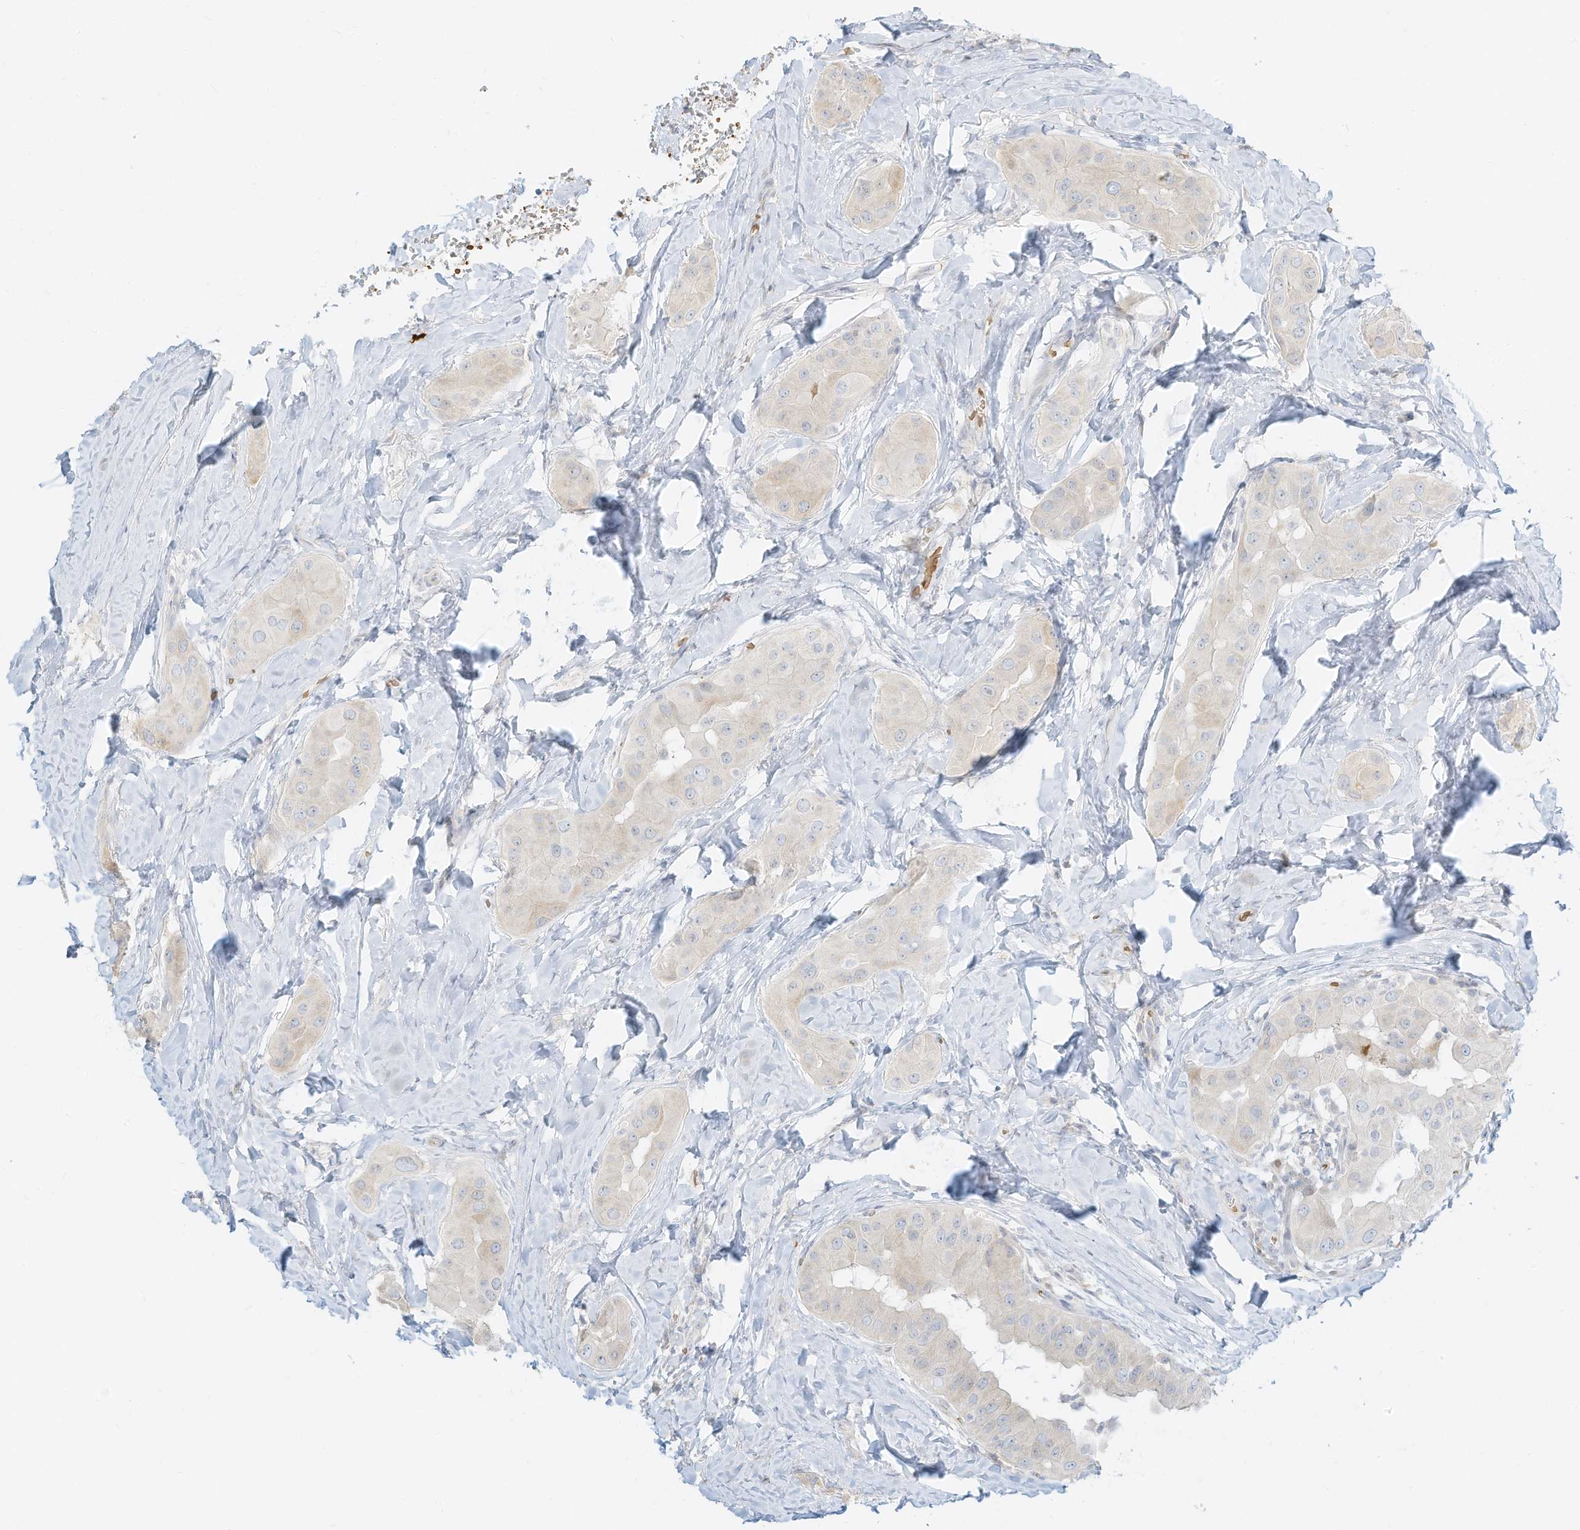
{"staining": {"intensity": "weak", "quantity": "<25%", "location": "cytoplasmic/membranous"}, "tissue": "thyroid cancer", "cell_type": "Tumor cells", "image_type": "cancer", "snomed": [{"axis": "morphology", "description": "Papillary adenocarcinoma, NOS"}, {"axis": "topography", "description": "Thyroid gland"}], "caption": "Immunohistochemical staining of human thyroid cancer (papillary adenocarcinoma) shows no significant expression in tumor cells.", "gene": "OFD1", "patient": {"sex": "male", "age": 33}}